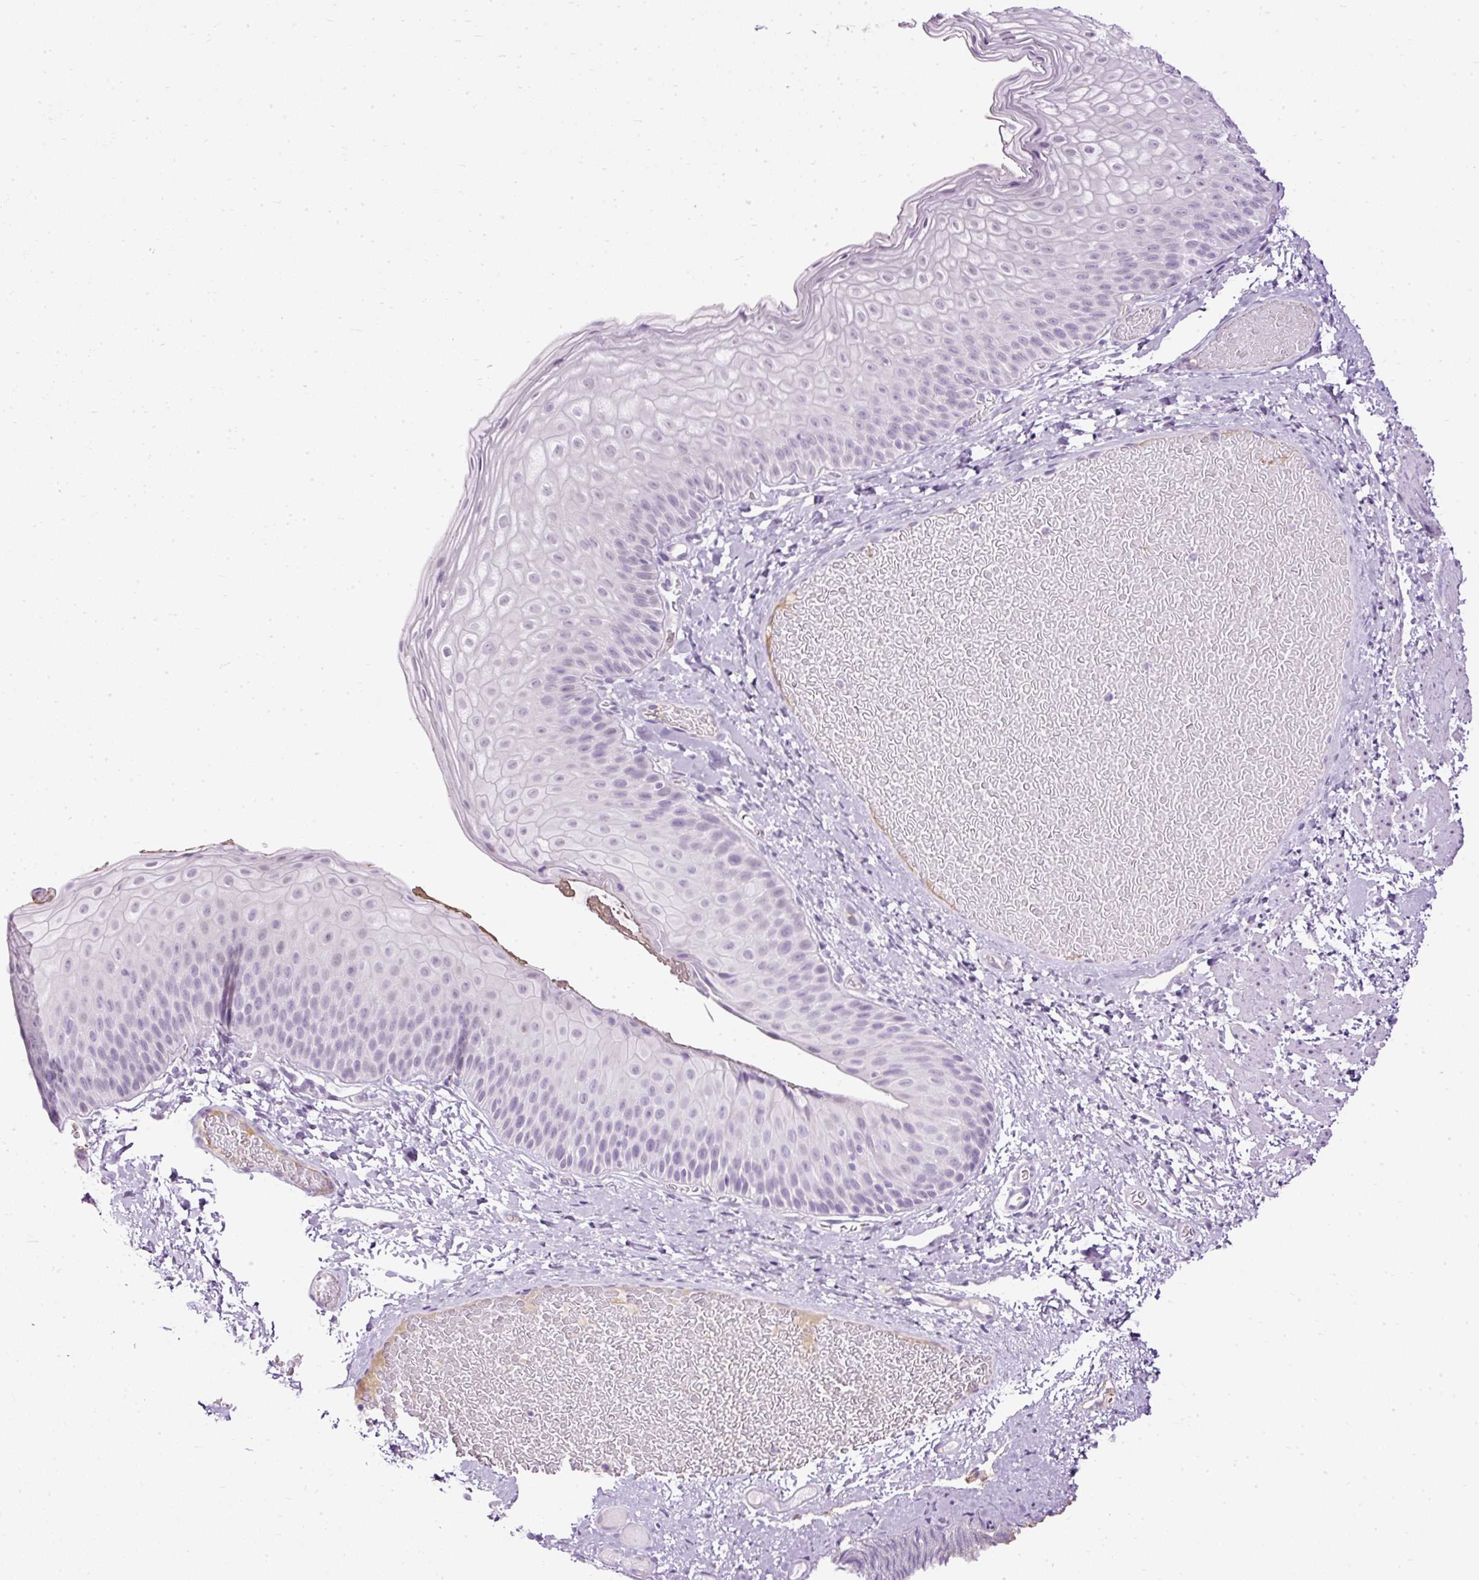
{"staining": {"intensity": "weak", "quantity": "<25%", "location": "nuclear"}, "tissue": "skin", "cell_type": "Epidermal cells", "image_type": "normal", "snomed": [{"axis": "morphology", "description": "Normal tissue, NOS"}, {"axis": "topography", "description": "Anal"}], "caption": "The micrograph displays no significant expression in epidermal cells of skin.", "gene": "PDE6B", "patient": {"sex": "female", "age": 40}}